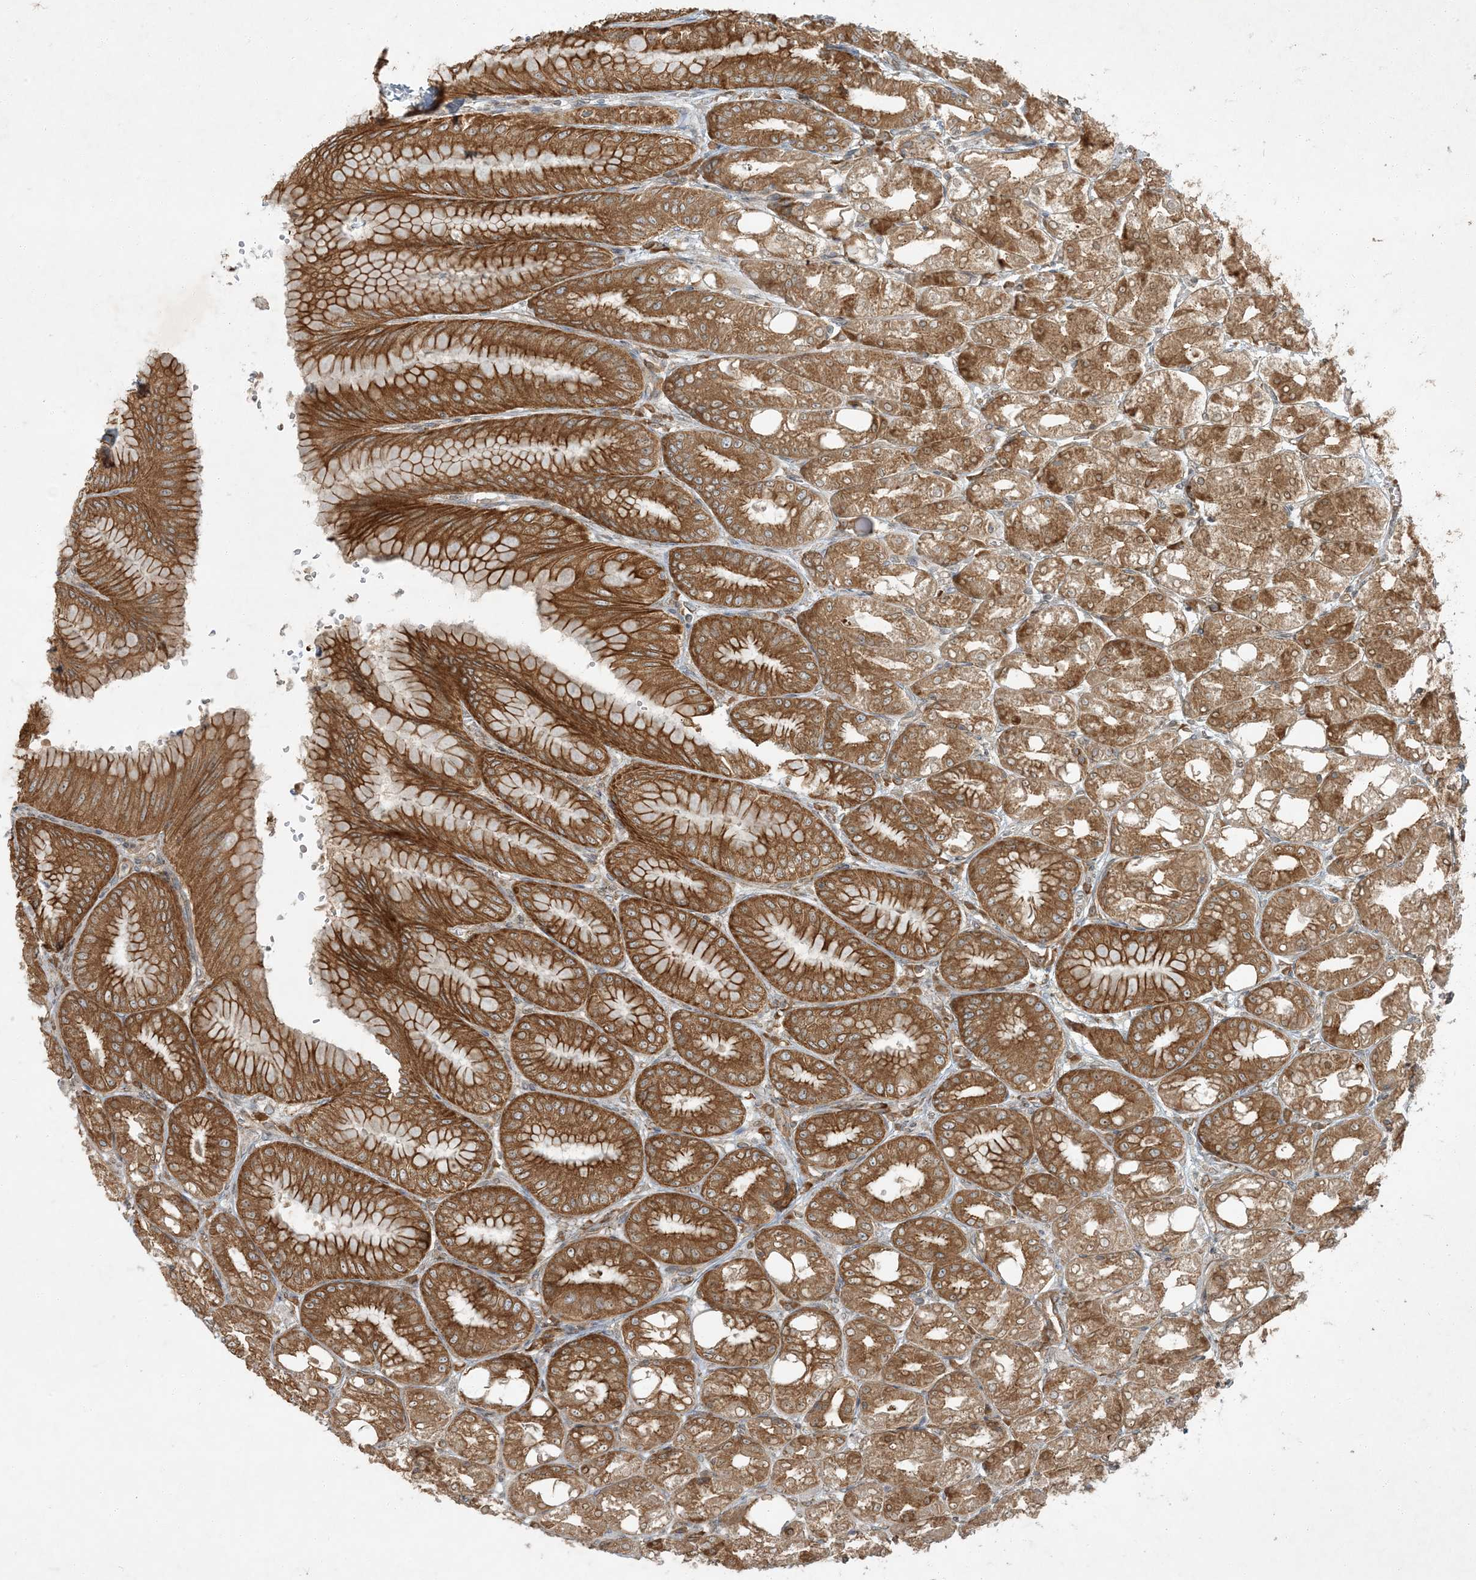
{"staining": {"intensity": "moderate", "quantity": ">75%", "location": "cytoplasmic/membranous"}, "tissue": "stomach", "cell_type": "Glandular cells", "image_type": "normal", "snomed": [{"axis": "morphology", "description": "Normal tissue, NOS"}, {"axis": "topography", "description": "Stomach, lower"}], "caption": "A micrograph of human stomach stained for a protein displays moderate cytoplasmic/membranous brown staining in glandular cells. (brown staining indicates protein expression, while blue staining denotes nuclei).", "gene": "COMMD8", "patient": {"sex": "male", "age": 71}}